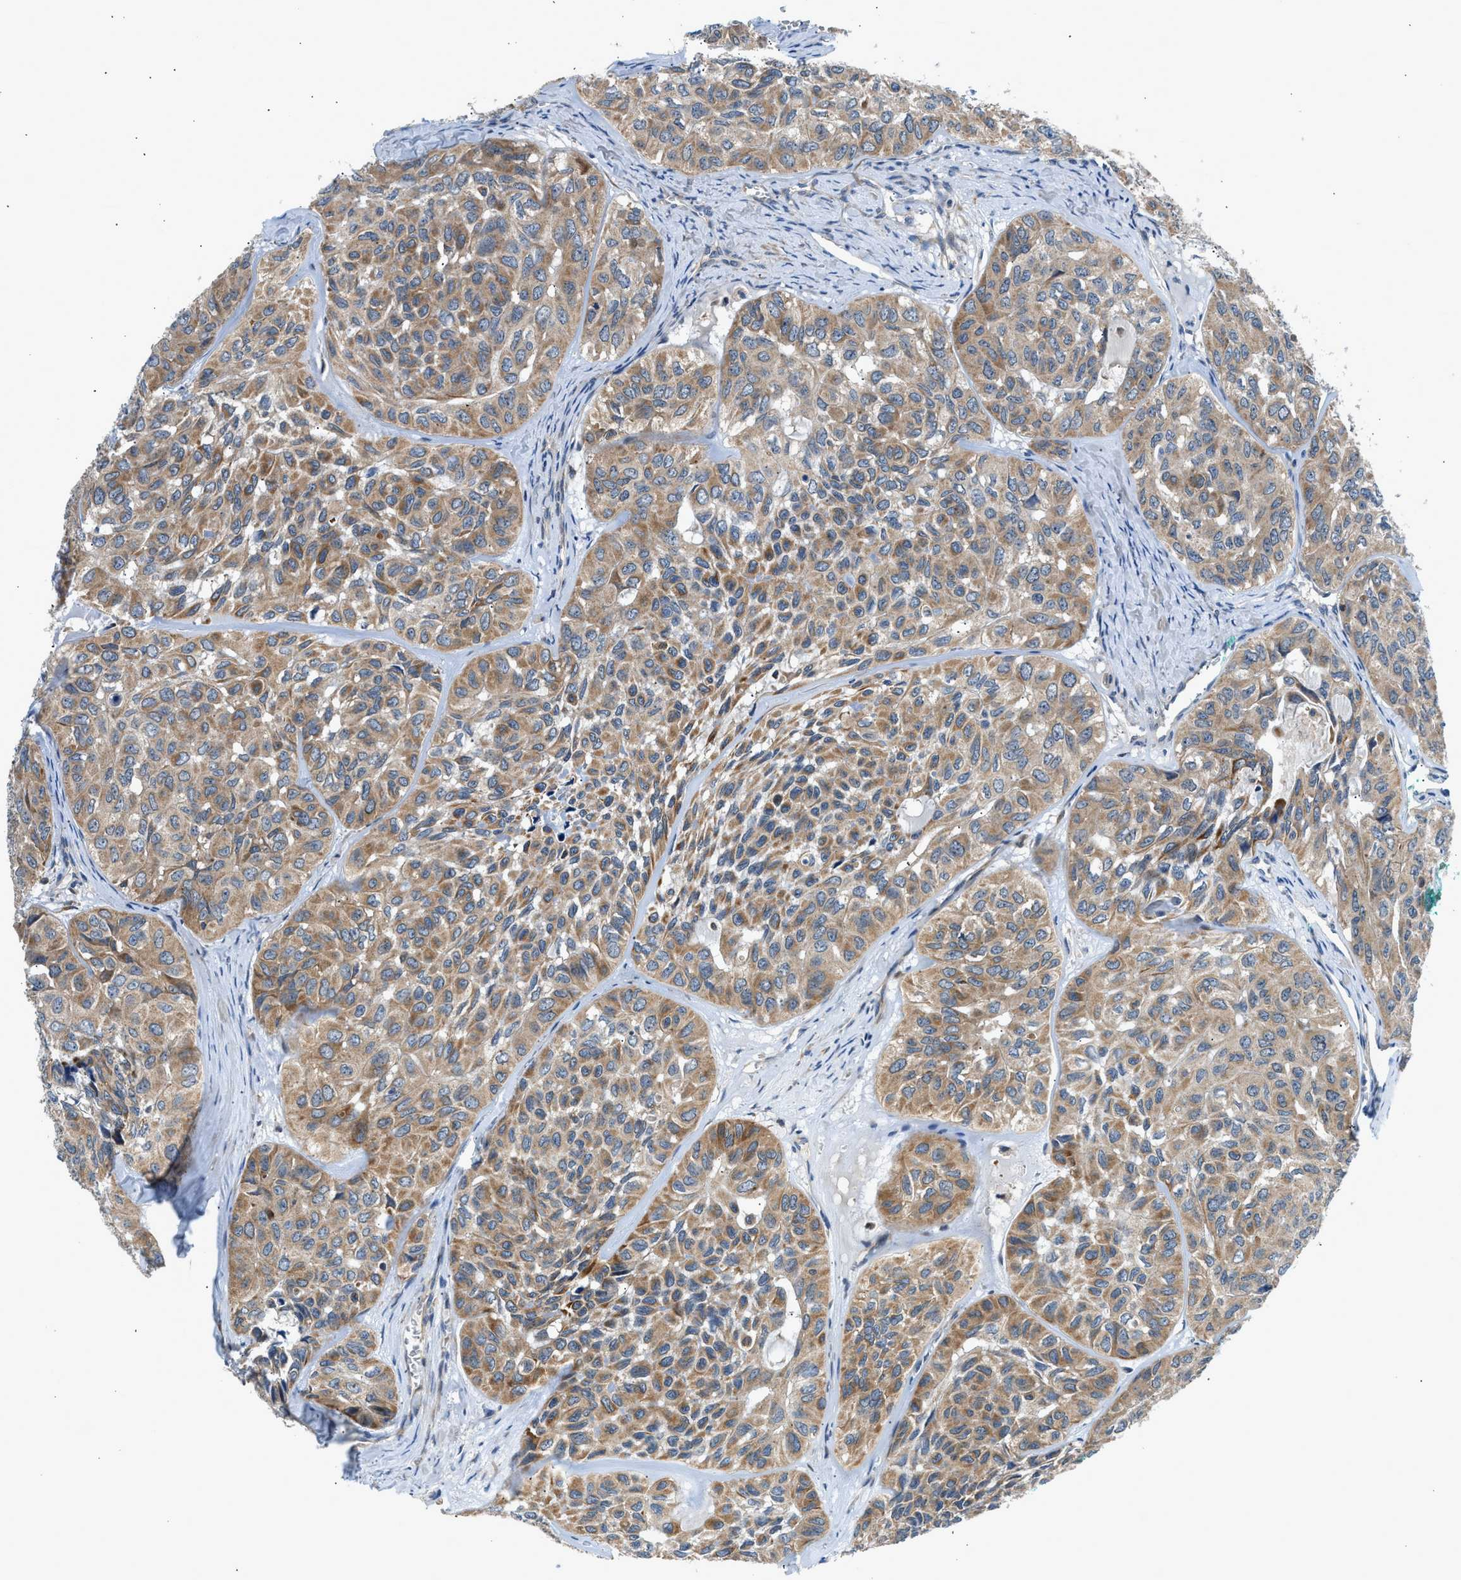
{"staining": {"intensity": "moderate", "quantity": ">75%", "location": "cytoplasmic/membranous"}, "tissue": "head and neck cancer", "cell_type": "Tumor cells", "image_type": "cancer", "snomed": [{"axis": "morphology", "description": "Adenocarcinoma, NOS"}, {"axis": "topography", "description": "Salivary gland, NOS"}, {"axis": "topography", "description": "Head-Neck"}], "caption": "IHC histopathology image of neoplastic tissue: head and neck cancer stained using immunohistochemistry reveals medium levels of moderate protein expression localized specifically in the cytoplasmic/membranous of tumor cells, appearing as a cytoplasmic/membranous brown color.", "gene": "LPIN2", "patient": {"sex": "female", "age": 76}}